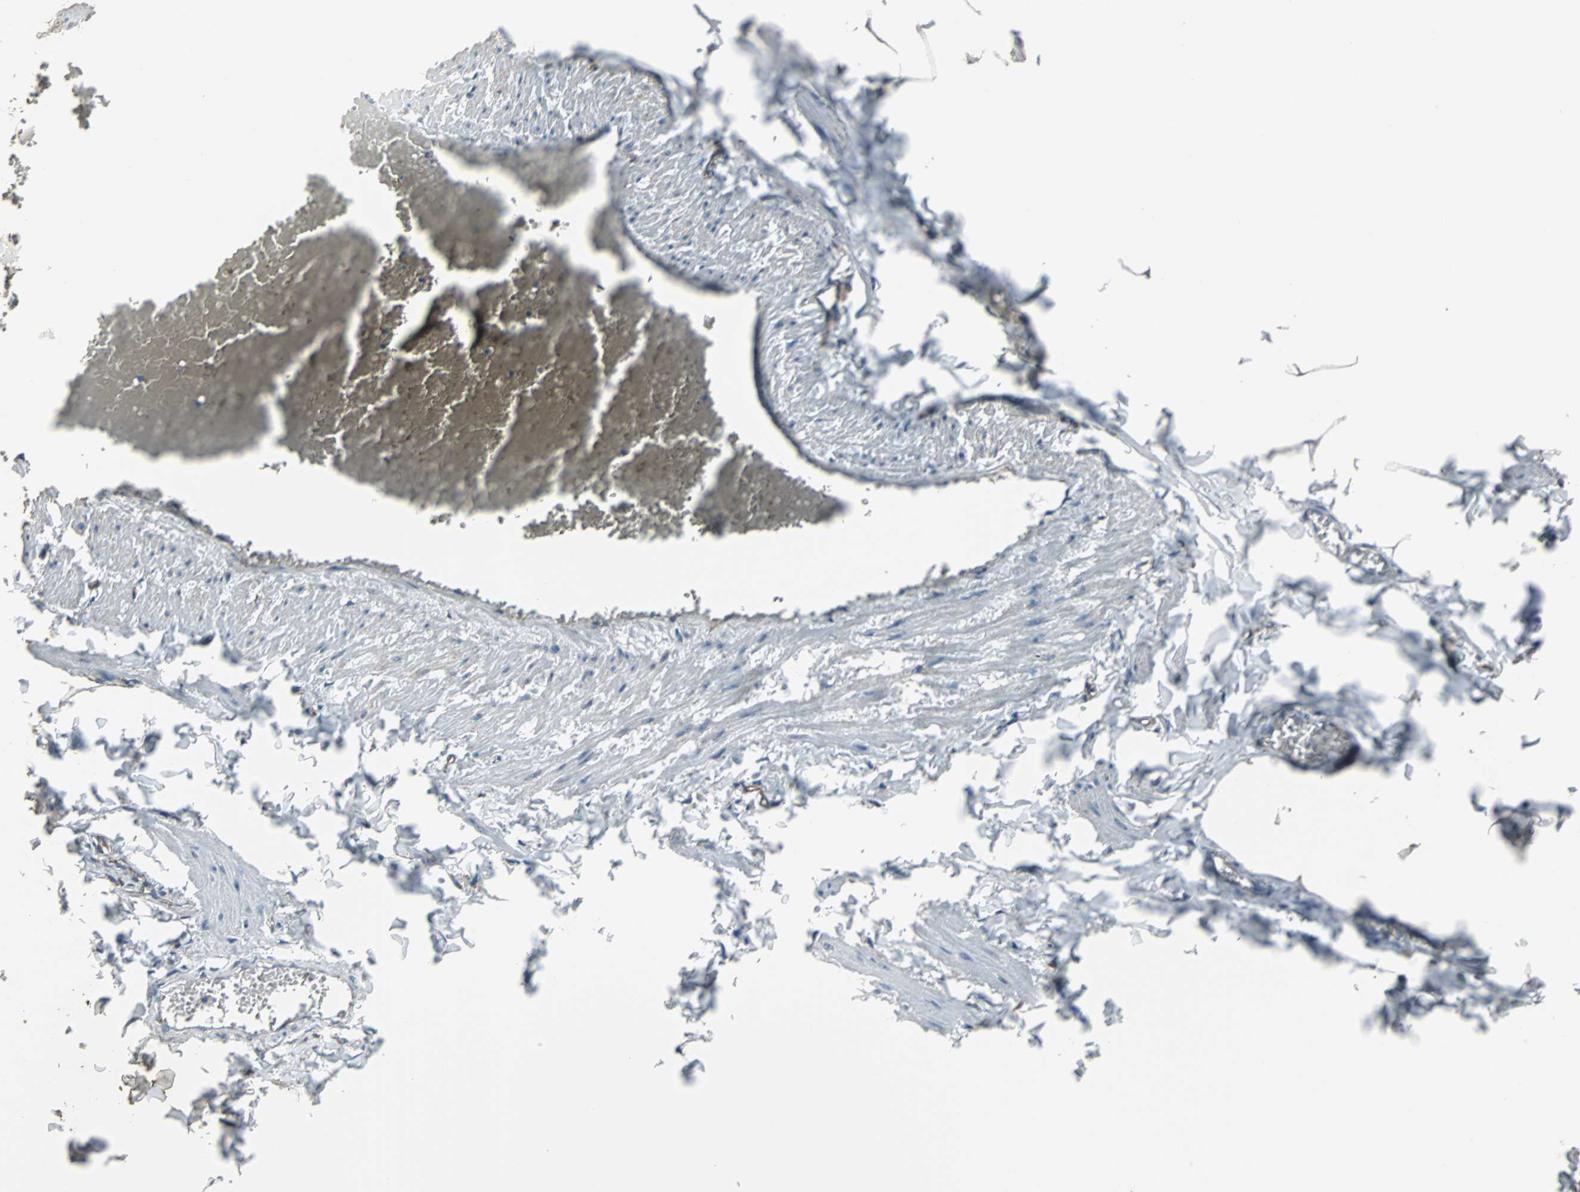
{"staining": {"intensity": "strong", "quantity": ">75%", "location": "cytoplasmic/membranous"}, "tissue": "adipose tissue", "cell_type": "Adipocytes", "image_type": "normal", "snomed": [{"axis": "morphology", "description": "Normal tissue, NOS"}, {"axis": "topography", "description": "Vascular tissue"}], "caption": "Benign adipose tissue exhibits strong cytoplasmic/membranous expression in about >75% of adipocytes.", "gene": "F11R", "patient": {"sex": "male", "age": 41}}